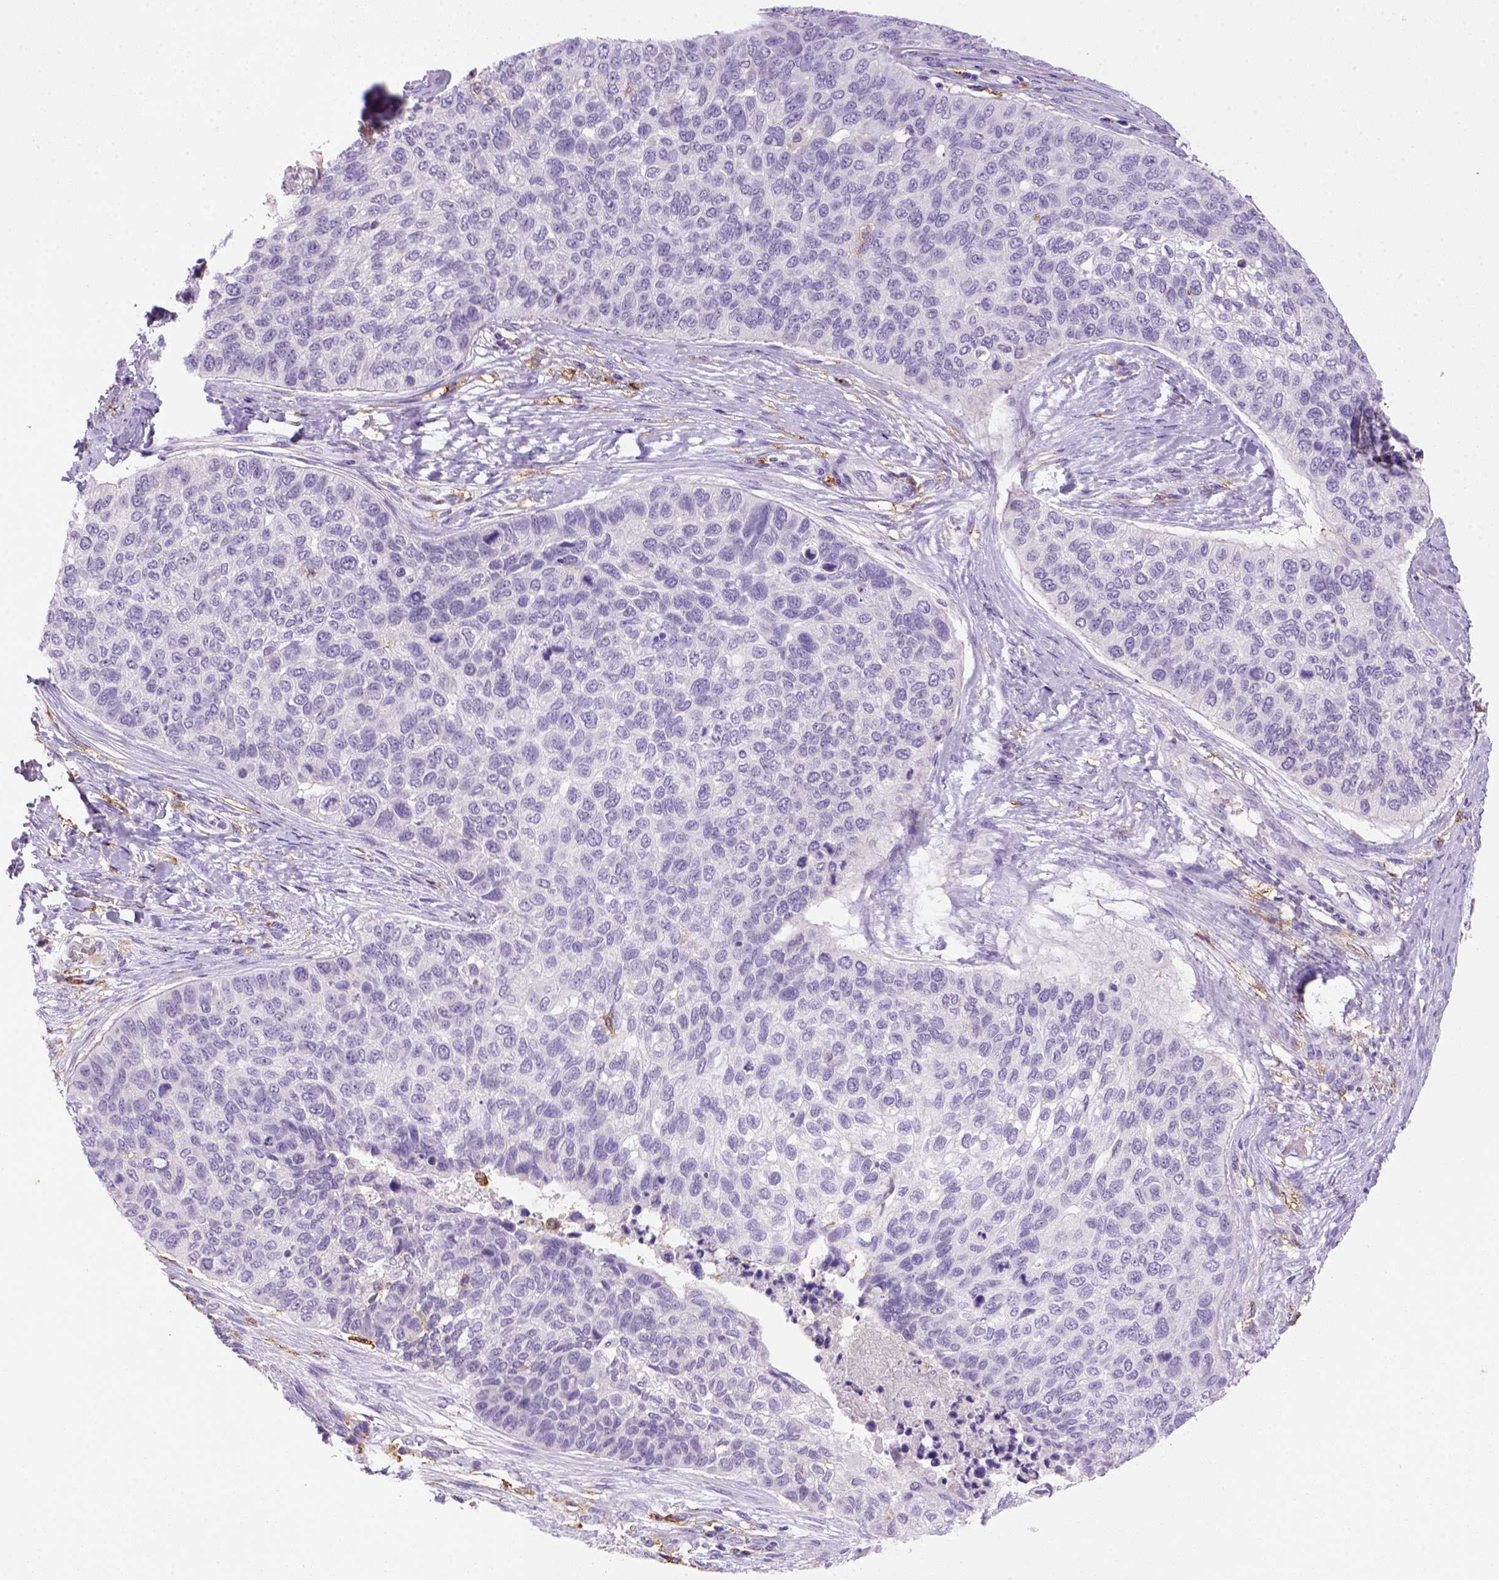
{"staining": {"intensity": "negative", "quantity": "none", "location": "none"}, "tissue": "lung cancer", "cell_type": "Tumor cells", "image_type": "cancer", "snomed": [{"axis": "morphology", "description": "Squamous cell carcinoma, NOS"}, {"axis": "topography", "description": "Lung"}], "caption": "Image shows no protein expression in tumor cells of lung cancer tissue. (DAB IHC visualized using brightfield microscopy, high magnification).", "gene": "CD14", "patient": {"sex": "male", "age": 69}}